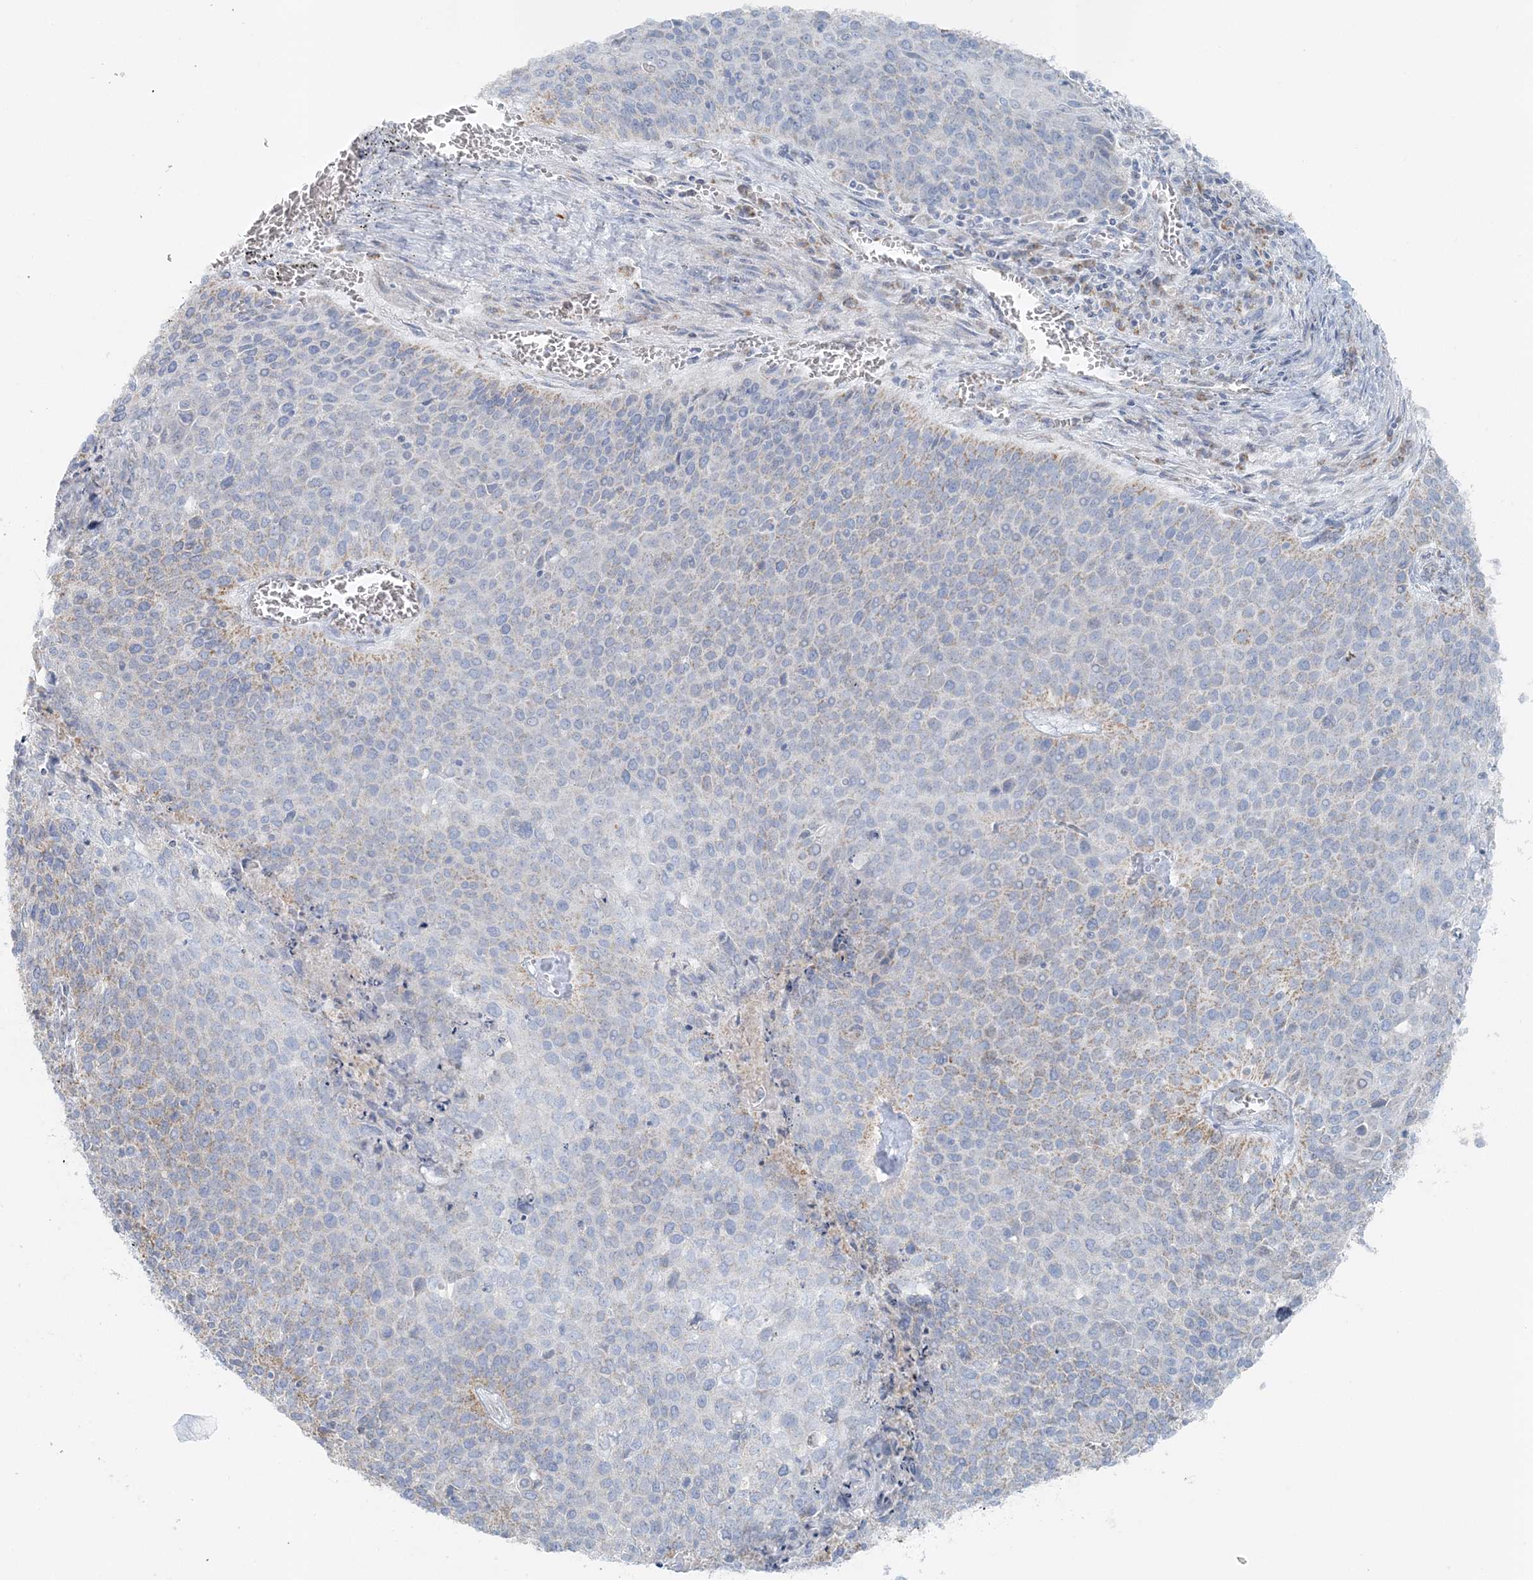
{"staining": {"intensity": "weak", "quantity": "<25%", "location": "cytoplasmic/membranous"}, "tissue": "cervical cancer", "cell_type": "Tumor cells", "image_type": "cancer", "snomed": [{"axis": "morphology", "description": "Squamous cell carcinoma, NOS"}, {"axis": "topography", "description": "Cervix"}], "caption": "Tumor cells are negative for brown protein staining in squamous cell carcinoma (cervical). The staining was performed using DAB to visualize the protein expression in brown, while the nuclei were stained in blue with hematoxylin (Magnification: 20x).", "gene": "PCCB", "patient": {"sex": "female", "age": 39}}